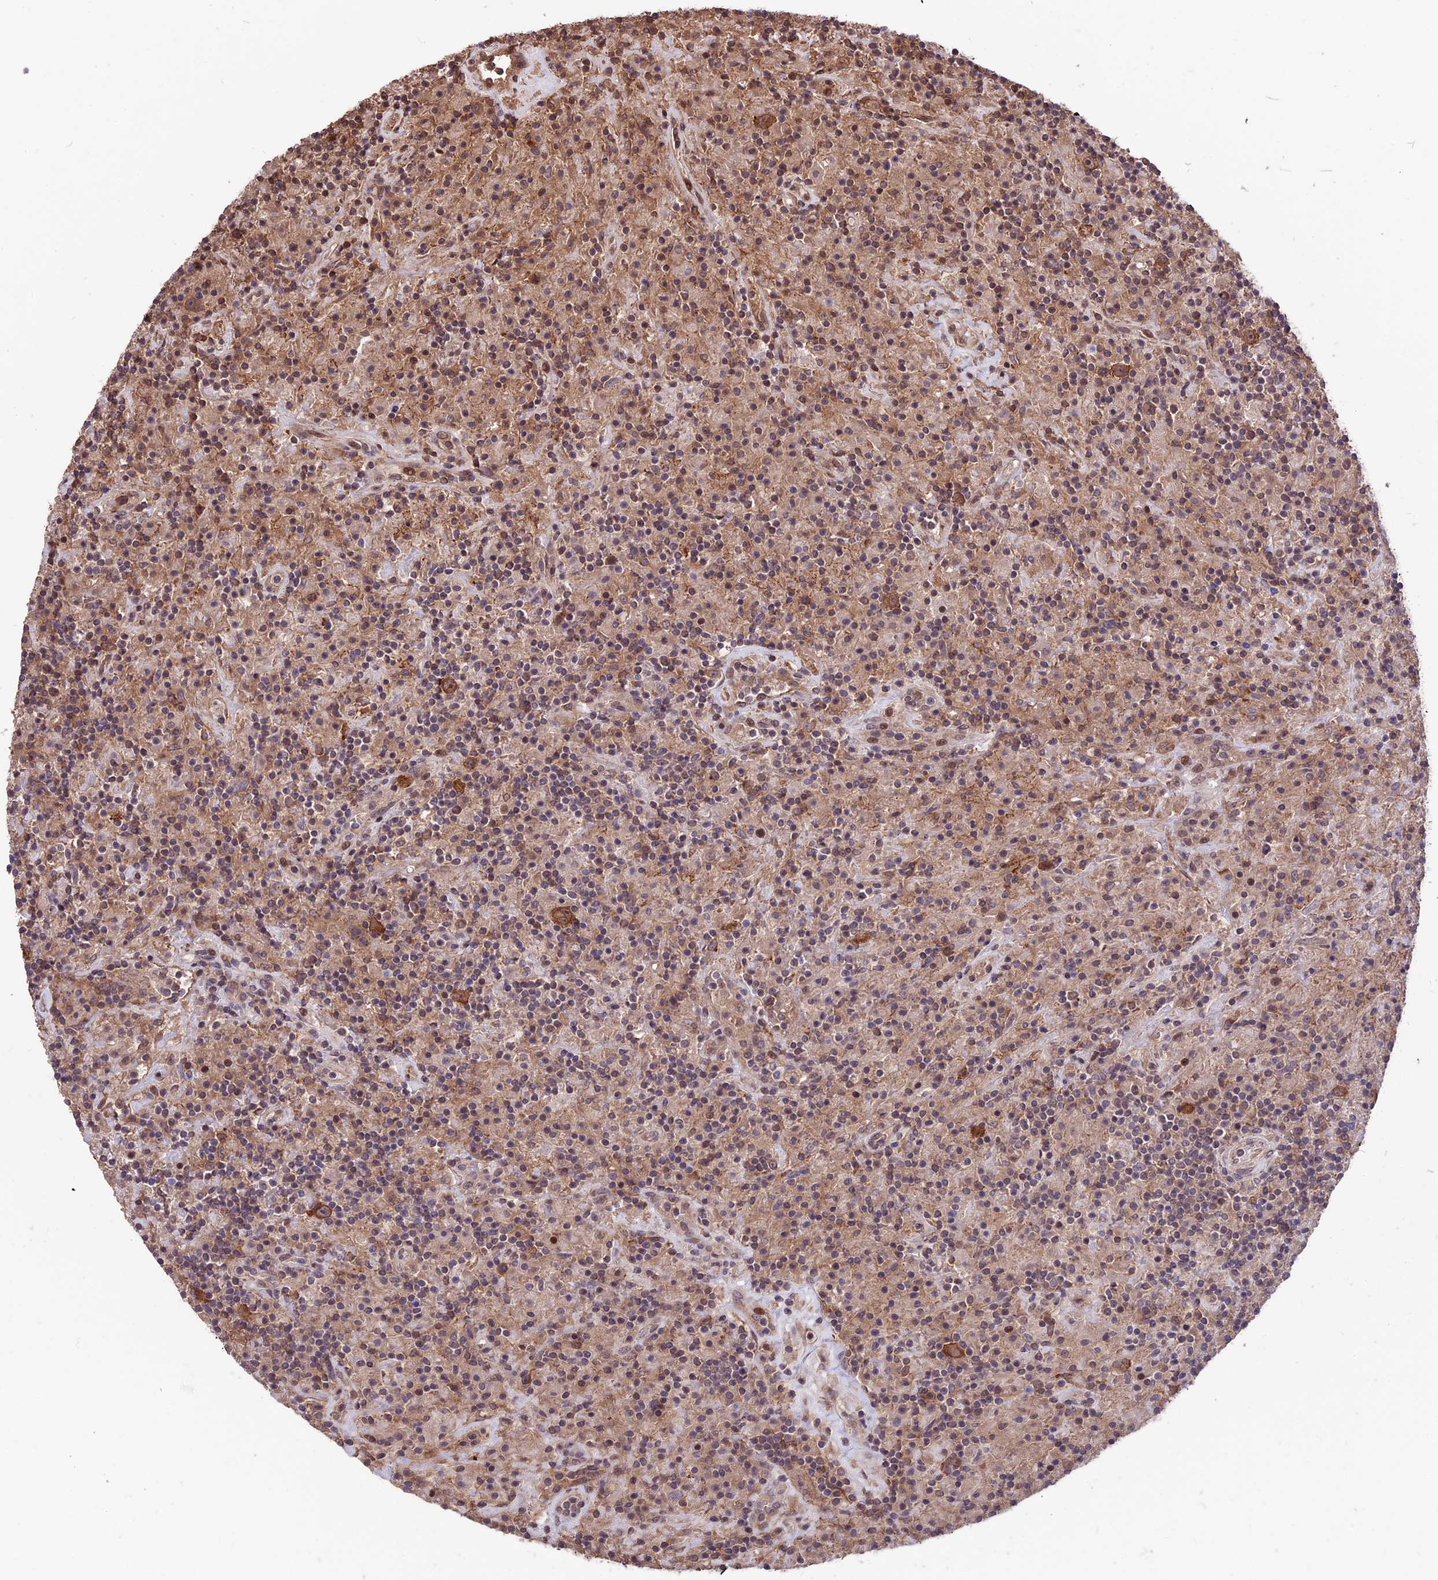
{"staining": {"intensity": "moderate", "quantity": ">75%", "location": "cytoplasmic/membranous"}, "tissue": "lymphoma", "cell_type": "Tumor cells", "image_type": "cancer", "snomed": [{"axis": "morphology", "description": "Hodgkin's disease, NOS"}, {"axis": "topography", "description": "Lymph node"}], "caption": "A histopathology image of human lymphoma stained for a protein shows moderate cytoplasmic/membranous brown staining in tumor cells.", "gene": "ZNF598", "patient": {"sex": "male", "age": 70}}